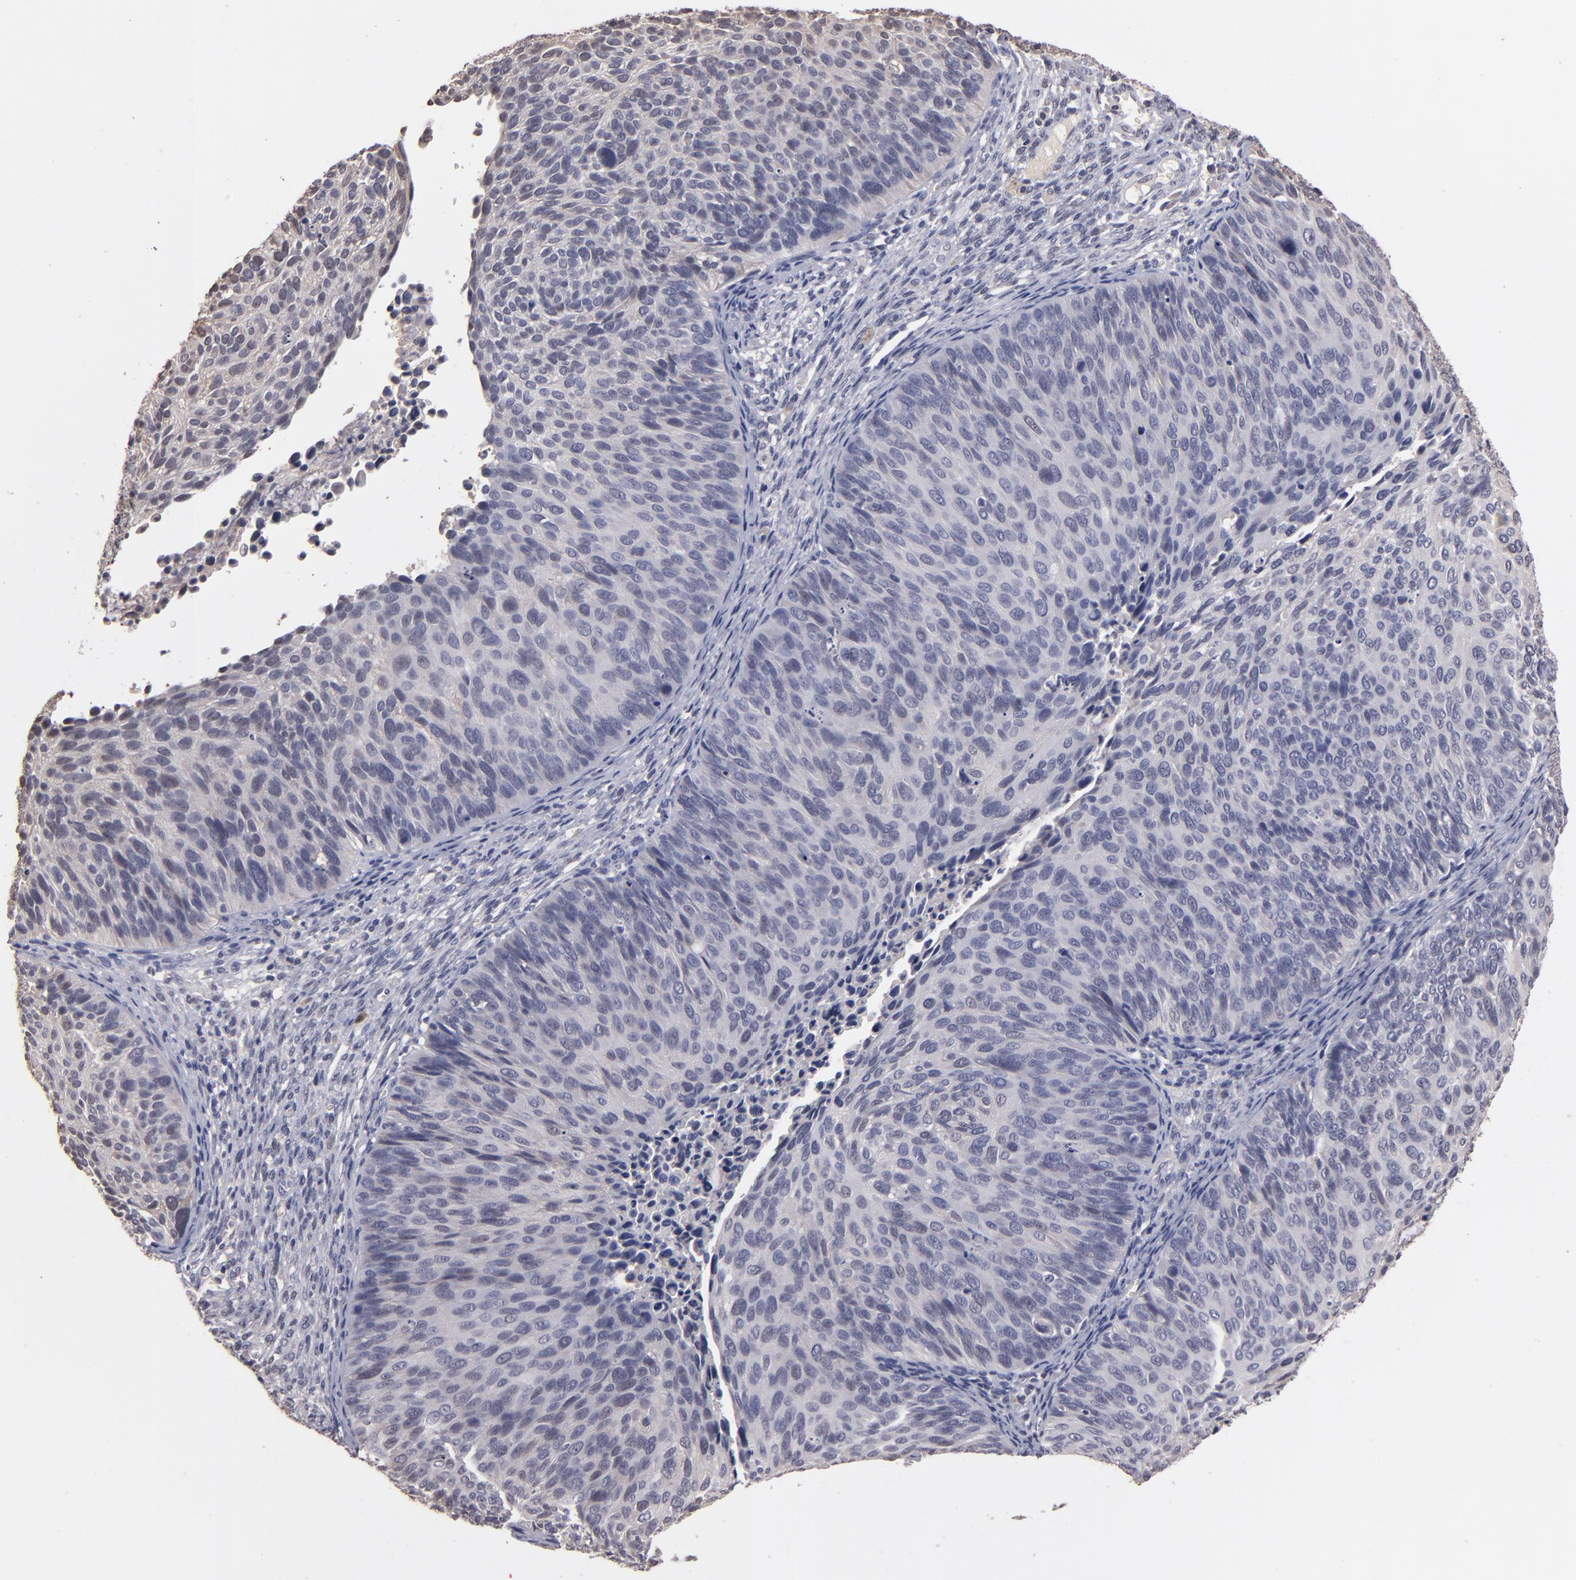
{"staining": {"intensity": "negative", "quantity": "none", "location": "none"}, "tissue": "cervical cancer", "cell_type": "Tumor cells", "image_type": "cancer", "snomed": [{"axis": "morphology", "description": "Squamous cell carcinoma, NOS"}, {"axis": "topography", "description": "Cervix"}], "caption": "Immunohistochemical staining of human cervical squamous cell carcinoma displays no significant staining in tumor cells.", "gene": "S100A1", "patient": {"sex": "female", "age": 36}}